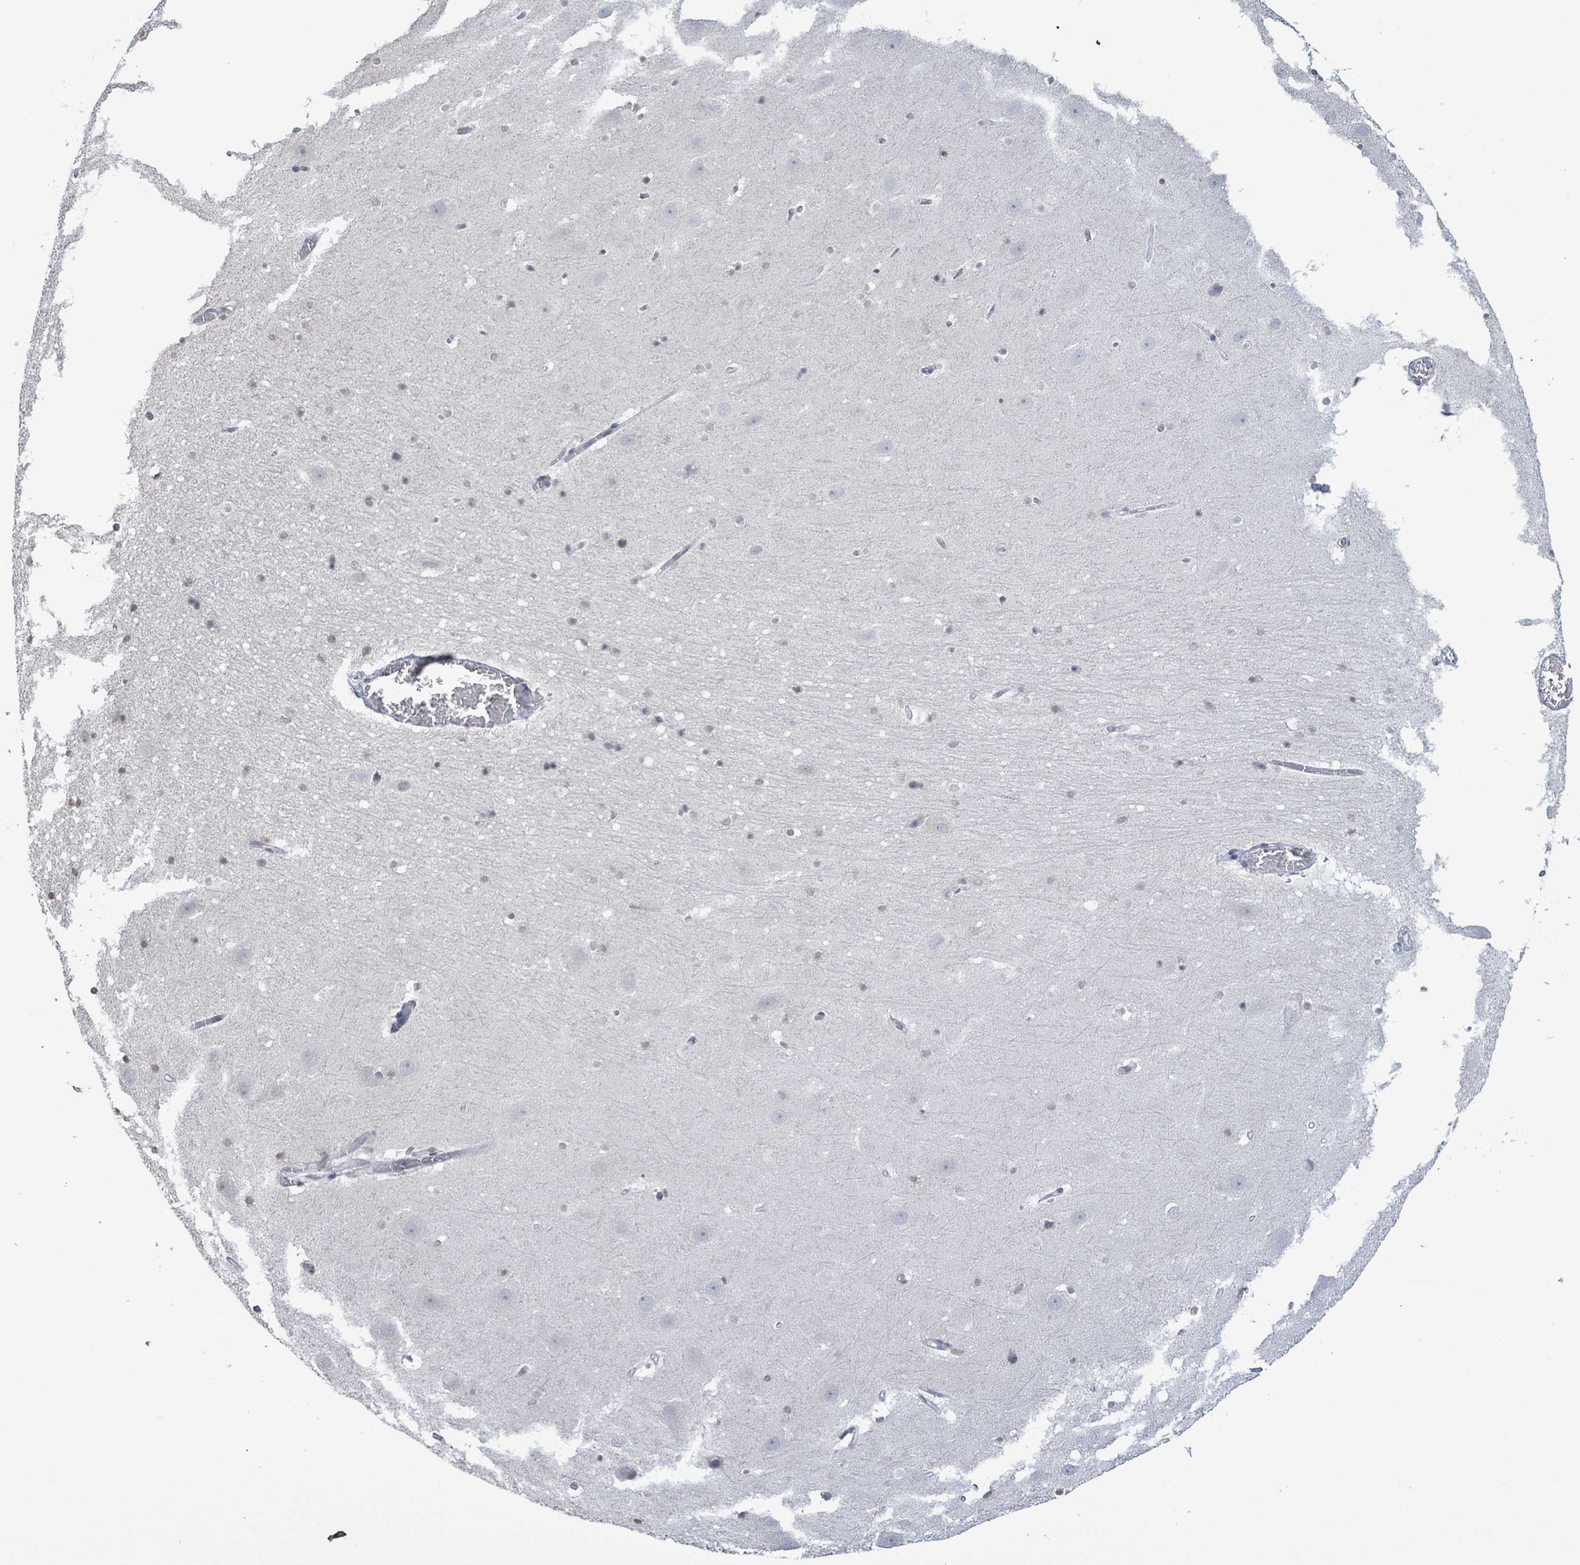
{"staining": {"intensity": "weak", "quantity": "<25%", "location": "nuclear"}, "tissue": "hippocampus", "cell_type": "Glial cells", "image_type": "normal", "snomed": [{"axis": "morphology", "description": "Normal tissue, NOS"}, {"axis": "topography", "description": "Hippocampus"}], "caption": "This image is of benign hippocampus stained with immunohistochemistry (IHC) to label a protein in brown with the nuclei are counter-stained blue. There is no staining in glial cells. The staining was performed using DAB to visualize the protein expression in brown, while the nuclei were stained in blue with hematoxylin (Magnification: 20x).", "gene": "CA9", "patient": {"sex": "male", "age": 37}}